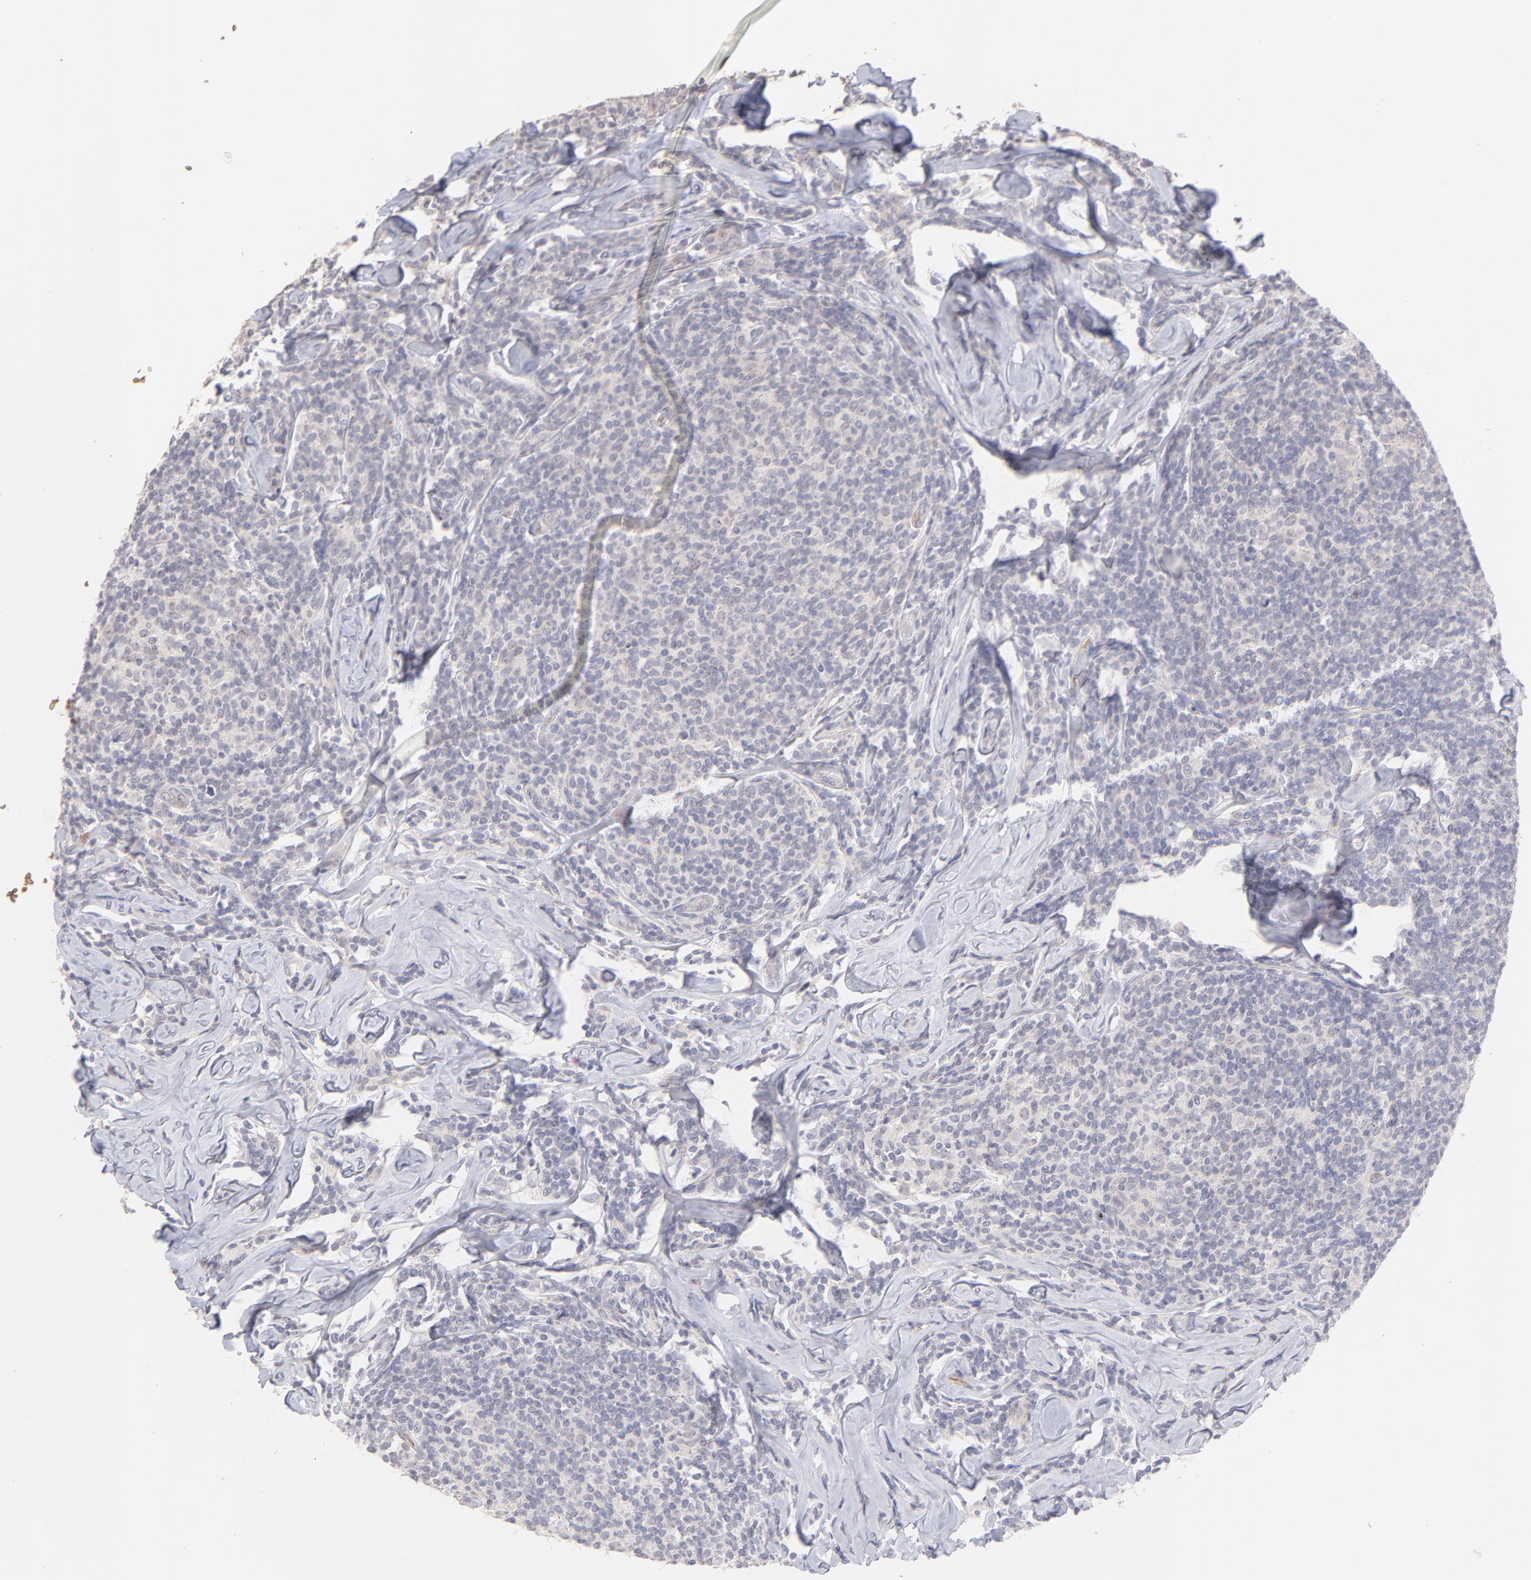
{"staining": {"intensity": "negative", "quantity": "none", "location": "none"}, "tissue": "lymphoma", "cell_type": "Tumor cells", "image_type": "cancer", "snomed": [{"axis": "morphology", "description": "Malignant lymphoma, non-Hodgkin's type, Low grade"}, {"axis": "topography", "description": "Lymph node"}], "caption": "Protein analysis of lymphoma displays no significant staining in tumor cells.", "gene": "F13B", "patient": {"sex": "female", "age": 56}}